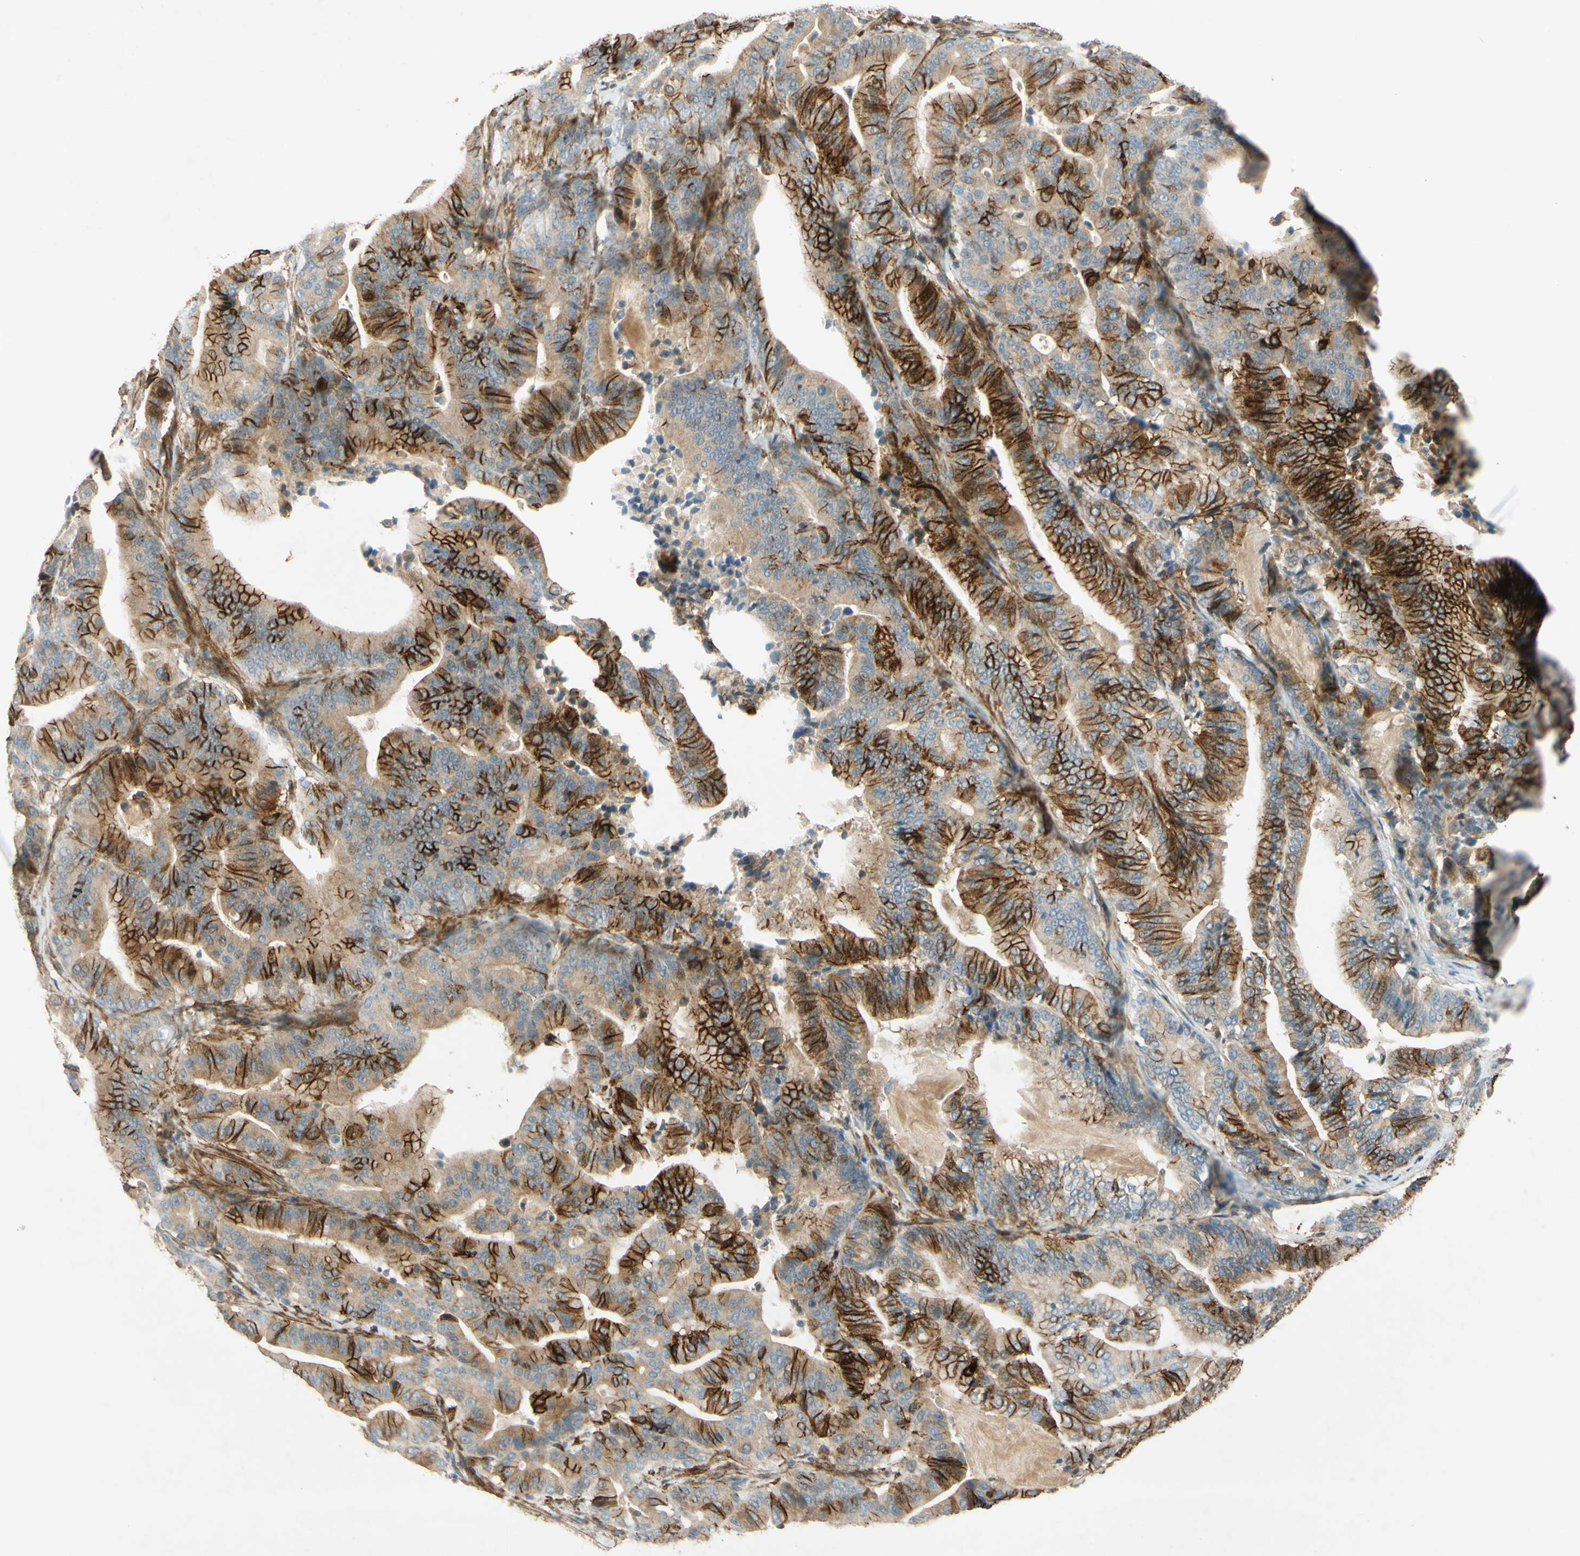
{"staining": {"intensity": "strong", "quantity": "25%-75%", "location": "cytoplasmic/membranous"}, "tissue": "pancreatic cancer", "cell_type": "Tumor cells", "image_type": "cancer", "snomed": [{"axis": "morphology", "description": "Adenocarcinoma, NOS"}, {"axis": "topography", "description": "Pancreas"}], "caption": "Immunohistochemical staining of human pancreatic cancer (adenocarcinoma) exhibits strong cytoplasmic/membranous protein staining in about 25%-75% of tumor cells.", "gene": "ADAM17", "patient": {"sex": "male", "age": 63}}